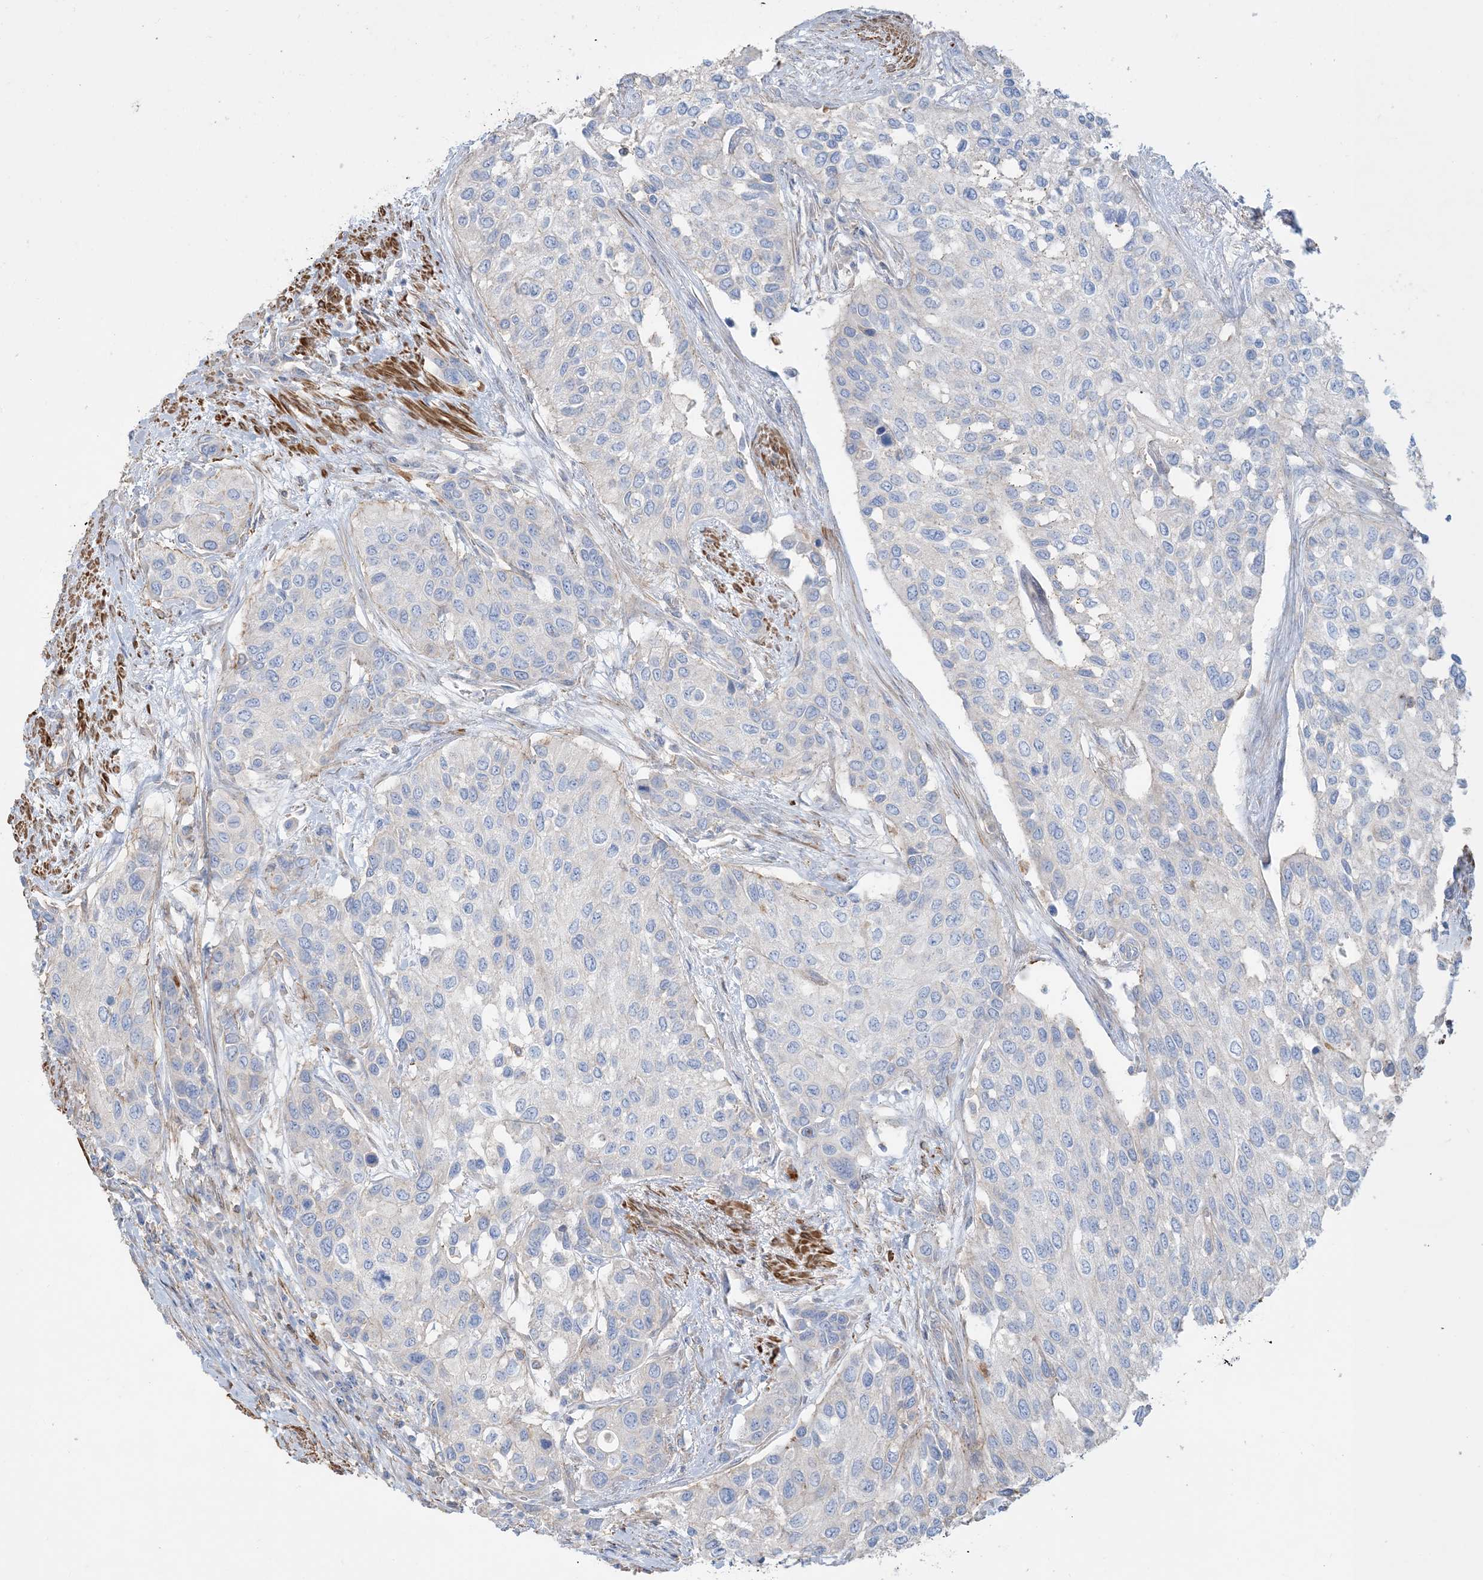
{"staining": {"intensity": "negative", "quantity": "none", "location": "none"}, "tissue": "urothelial cancer", "cell_type": "Tumor cells", "image_type": "cancer", "snomed": [{"axis": "morphology", "description": "Normal tissue, NOS"}, {"axis": "morphology", "description": "Urothelial carcinoma, High grade"}, {"axis": "topography", "description": "Vascular tissue"}, {"axis": "topography", "description": "Urinary bladder"}], "caption": "A micrograph of urothelial cancer stained for a protein shows no brown staining in tumor cells.", "gene": "GTF3C2", "patient": {"sex": "female", "age": 56}}